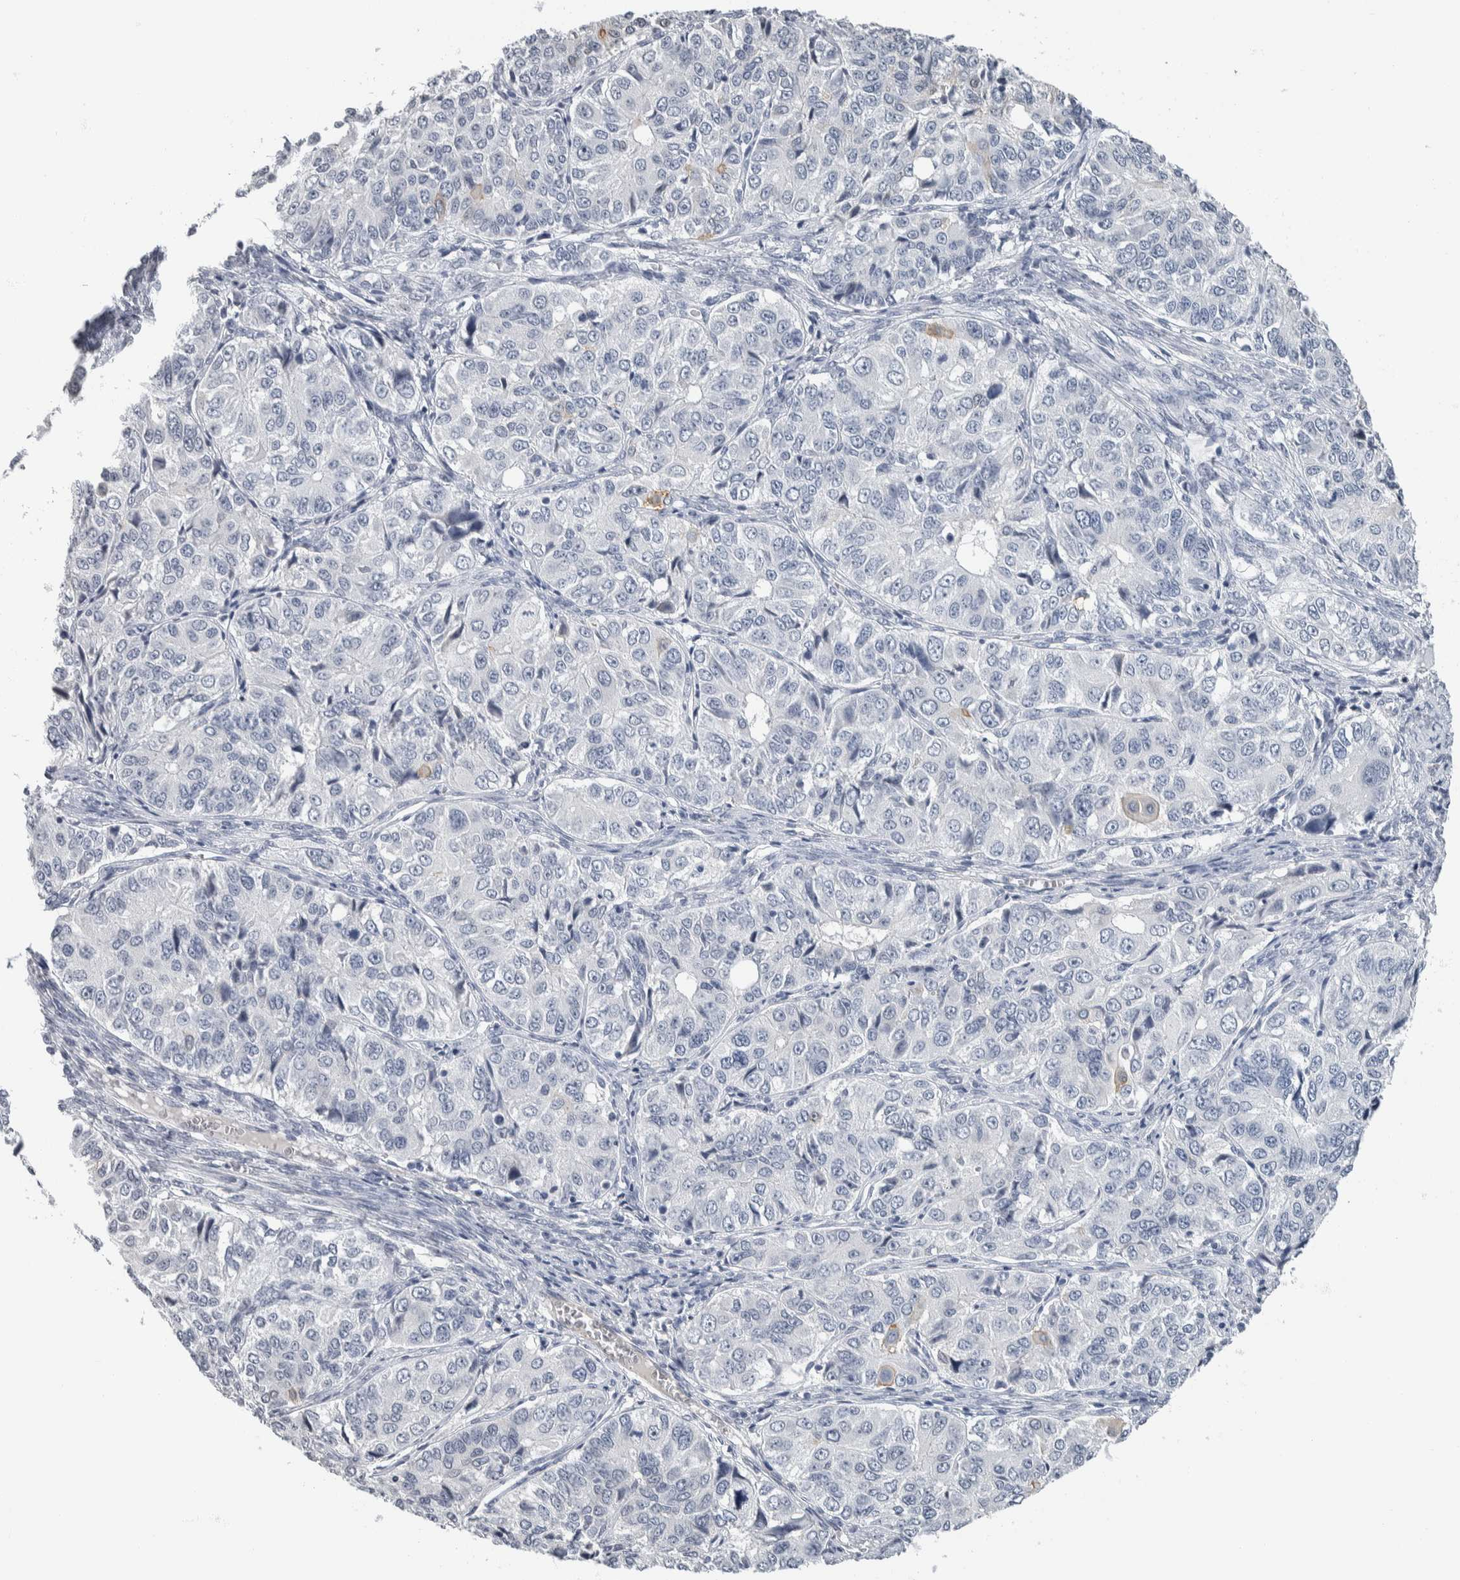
{"staining": {"intensity": "negative", "quantity": "none", "location": "none"}, "tissue": "ovarian cancer", "cell_type": "Tumor cells", "image_type": "cancer", "snomed": [{"axis": "morphology", "description": "Carcinoma, endometroid"}, {"axis": "topography", "description": "Ovary"}], "caption": "Immunohistochemistry of human ovarian cancer shows no staining in tumor cells.", "gene": "NEFM", "patient": {"sex": "female", "age": 51}}